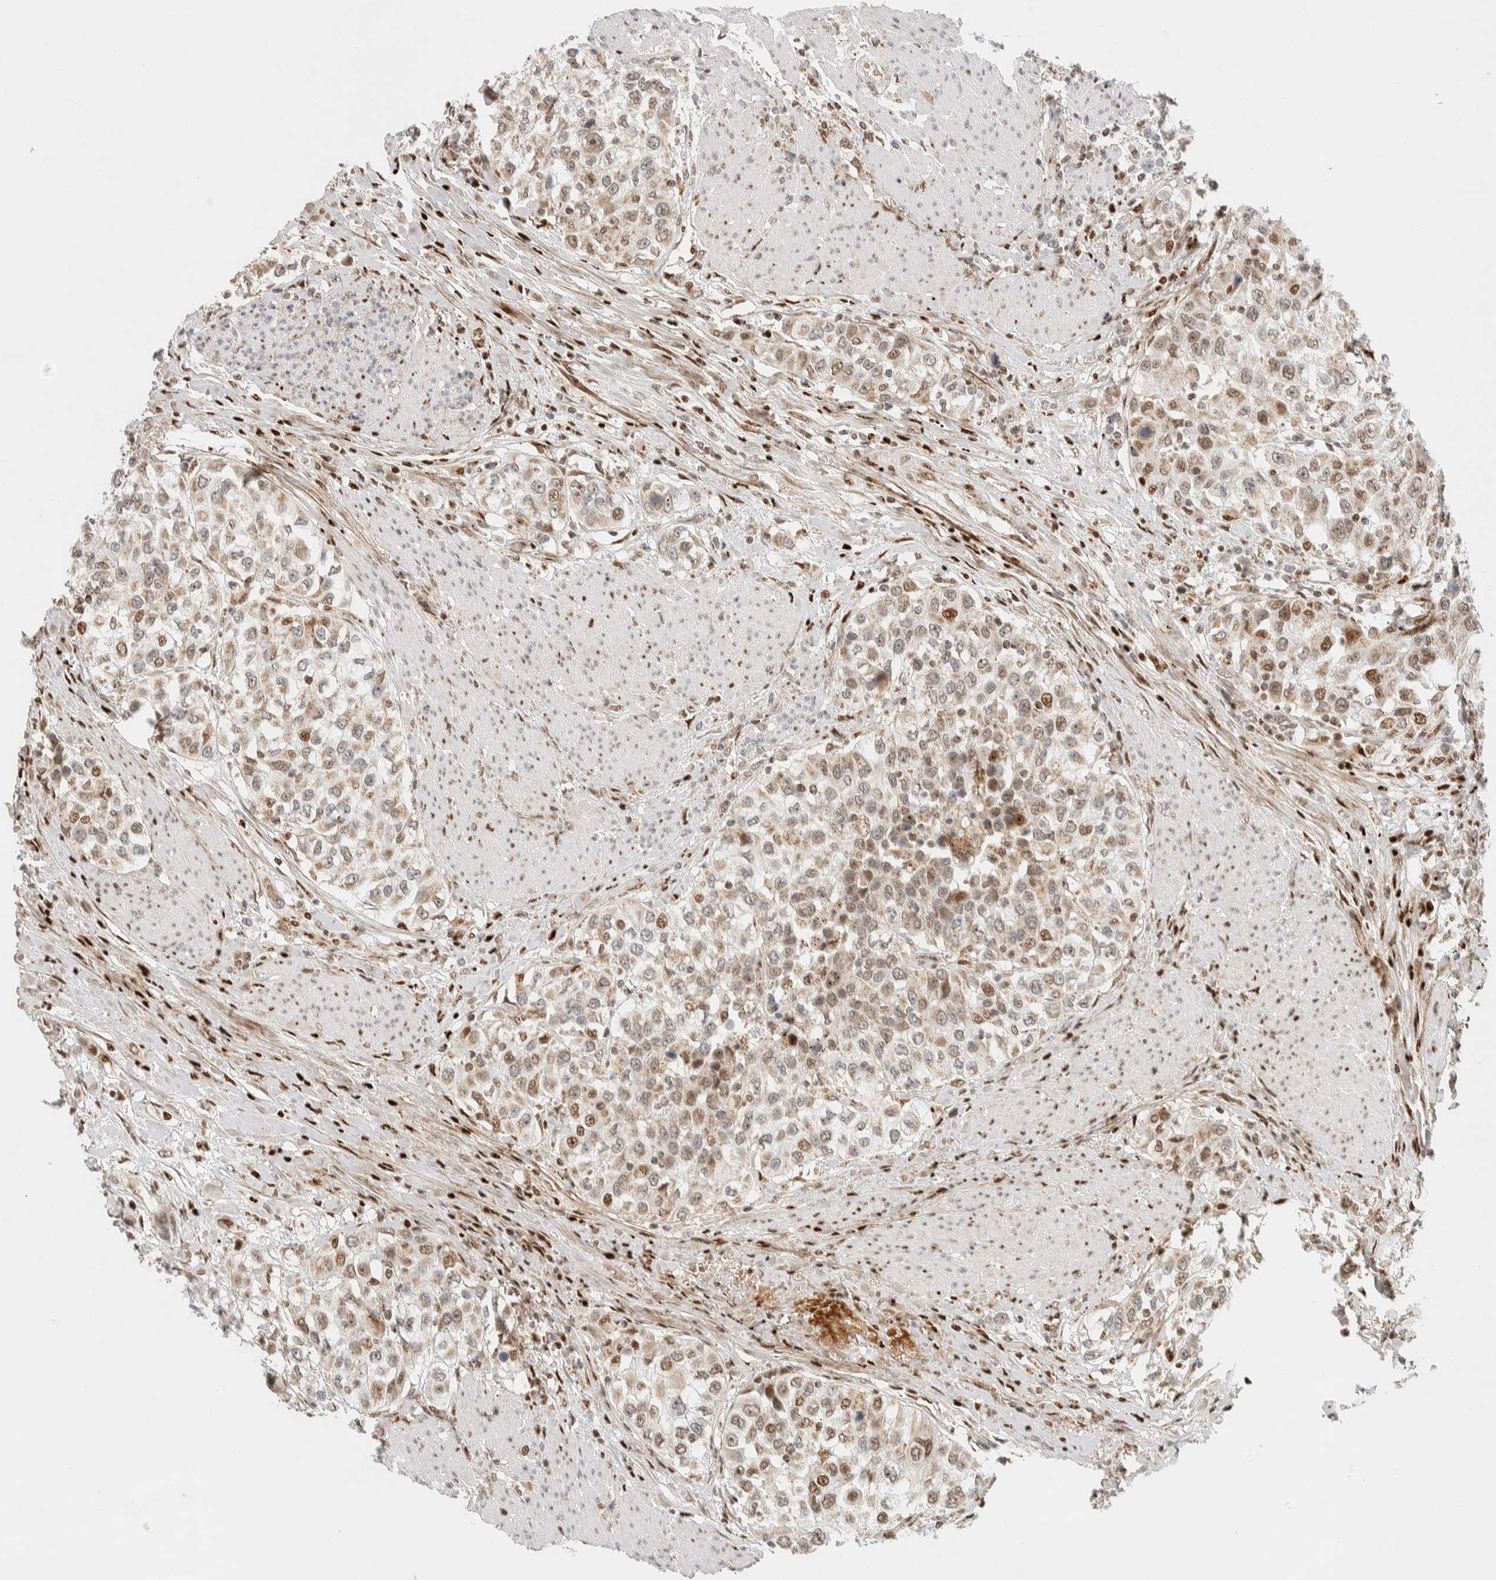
{"staining": {"intensity": "moderate", "quantity": "25%-75%", "location": "nuclear"}, "tissue": "urothelial cancer", "cell_type": "Tumor cells", "image_type": "cancer", "snomed": [{"axis": "morphology", "description": "Urothelial carcinoma, High grade"}, {"axis": "topography", "description": "Urinary bladder"}], "caption": "The immunohistochemical stain labels moderate nuclear expression in tumor cells of urothelial carcinoma (high-grade) tissue. (brown staining indicates protein expression, while blue staining denotes nuclei).", "gene": "TSPAN32", "patient": {"sex": "female", "age": 80}}